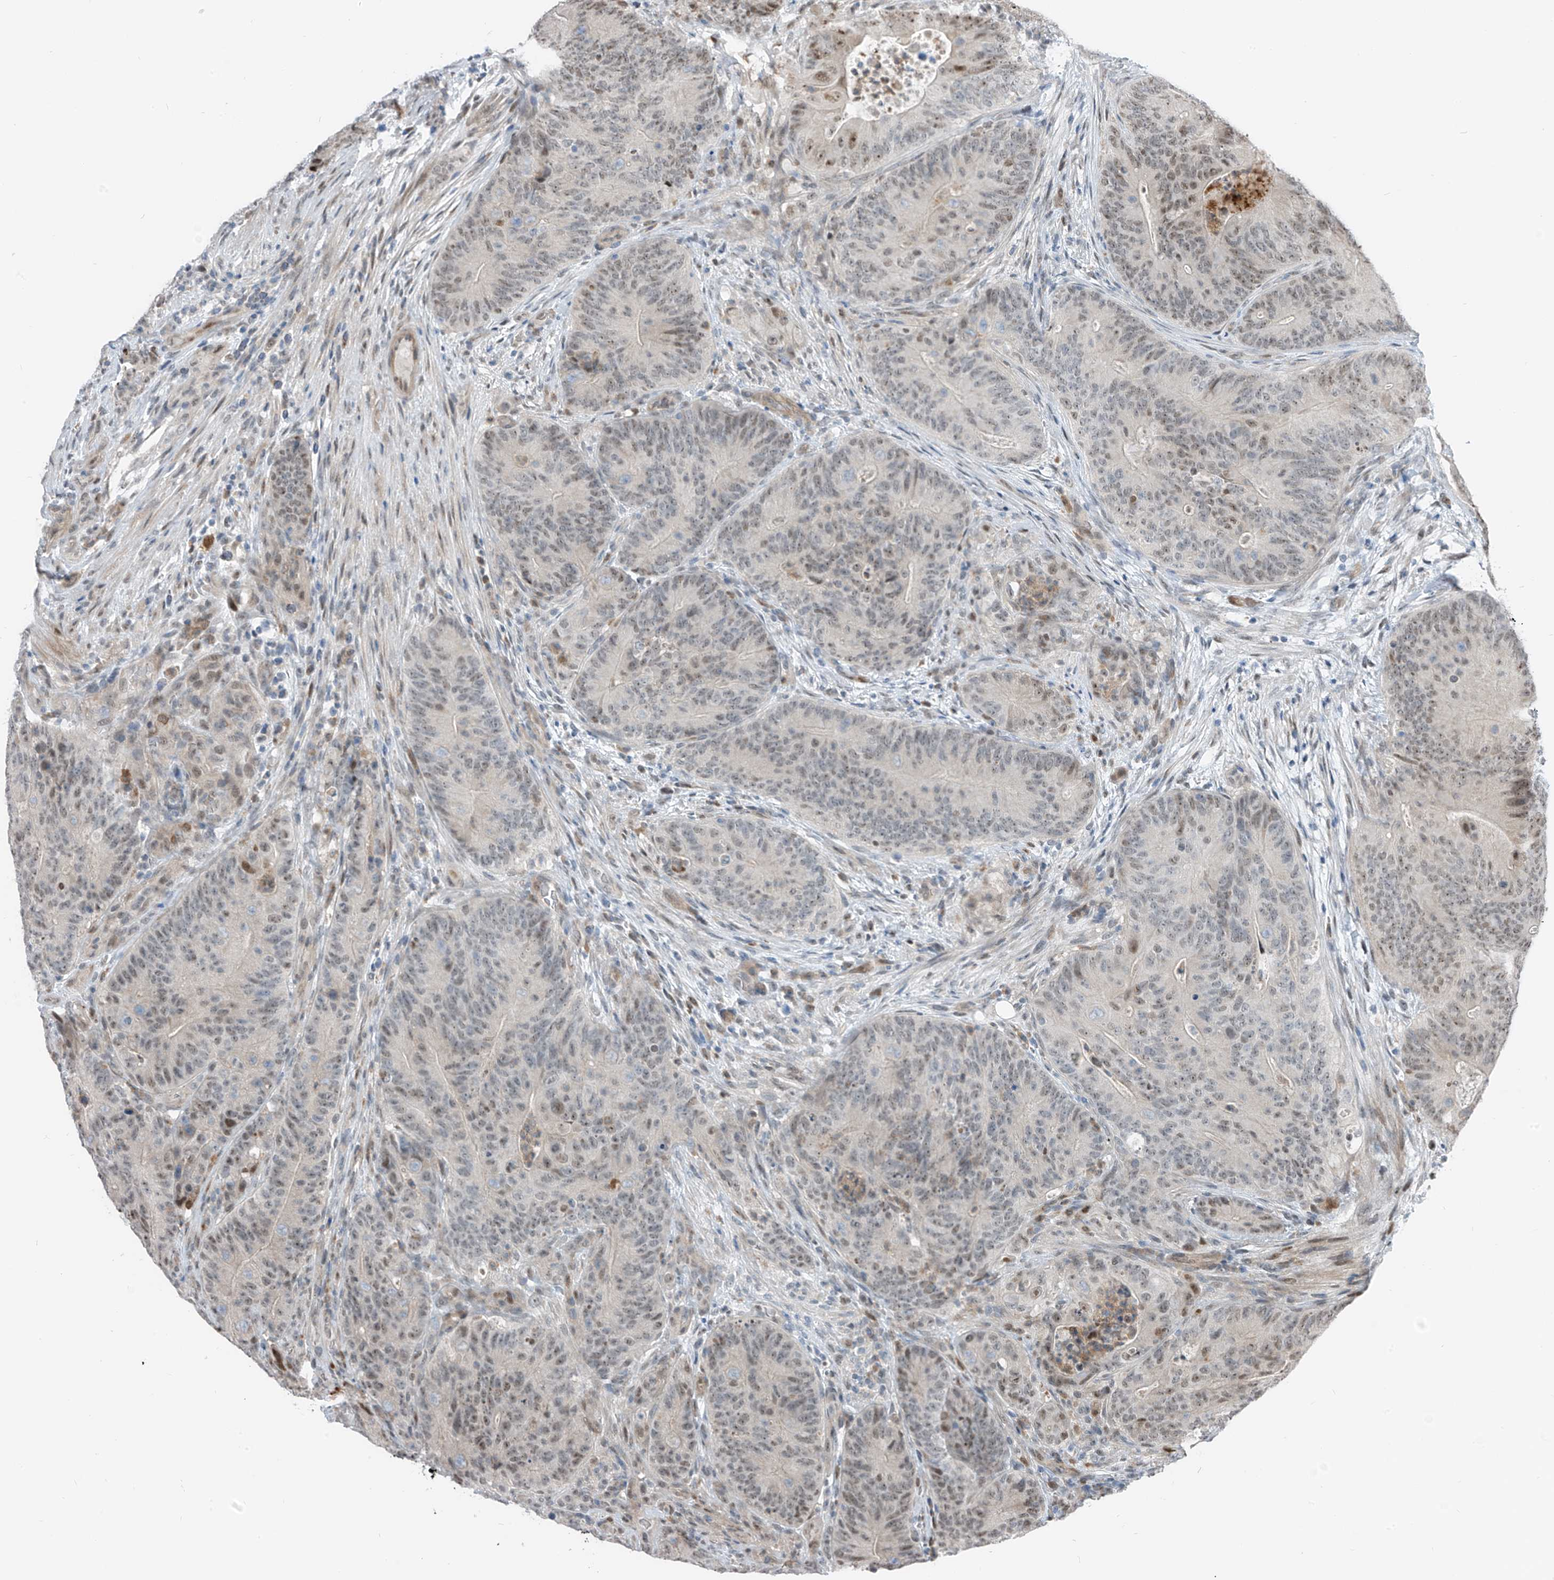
{"staining": {"intensity": "weak", "quantity": "25%-75%", "location": "nuclear"}, "tissue": "colorectal cancer", "cell_type": "Tumor cells", "image_type": "cancer", "snomed": [{"axis": "morphology", "description": "Normal tissue, NOS"}, {"axis": "topography", "description": "Colon"}], "caption": "A low amount of weak nuclear positivity is appreciated in approximately 25%-75% of tumor cells in colorectal cancer tissue.", "gene": "RBP7", "patient": {"sex": "female", "age": 82}}